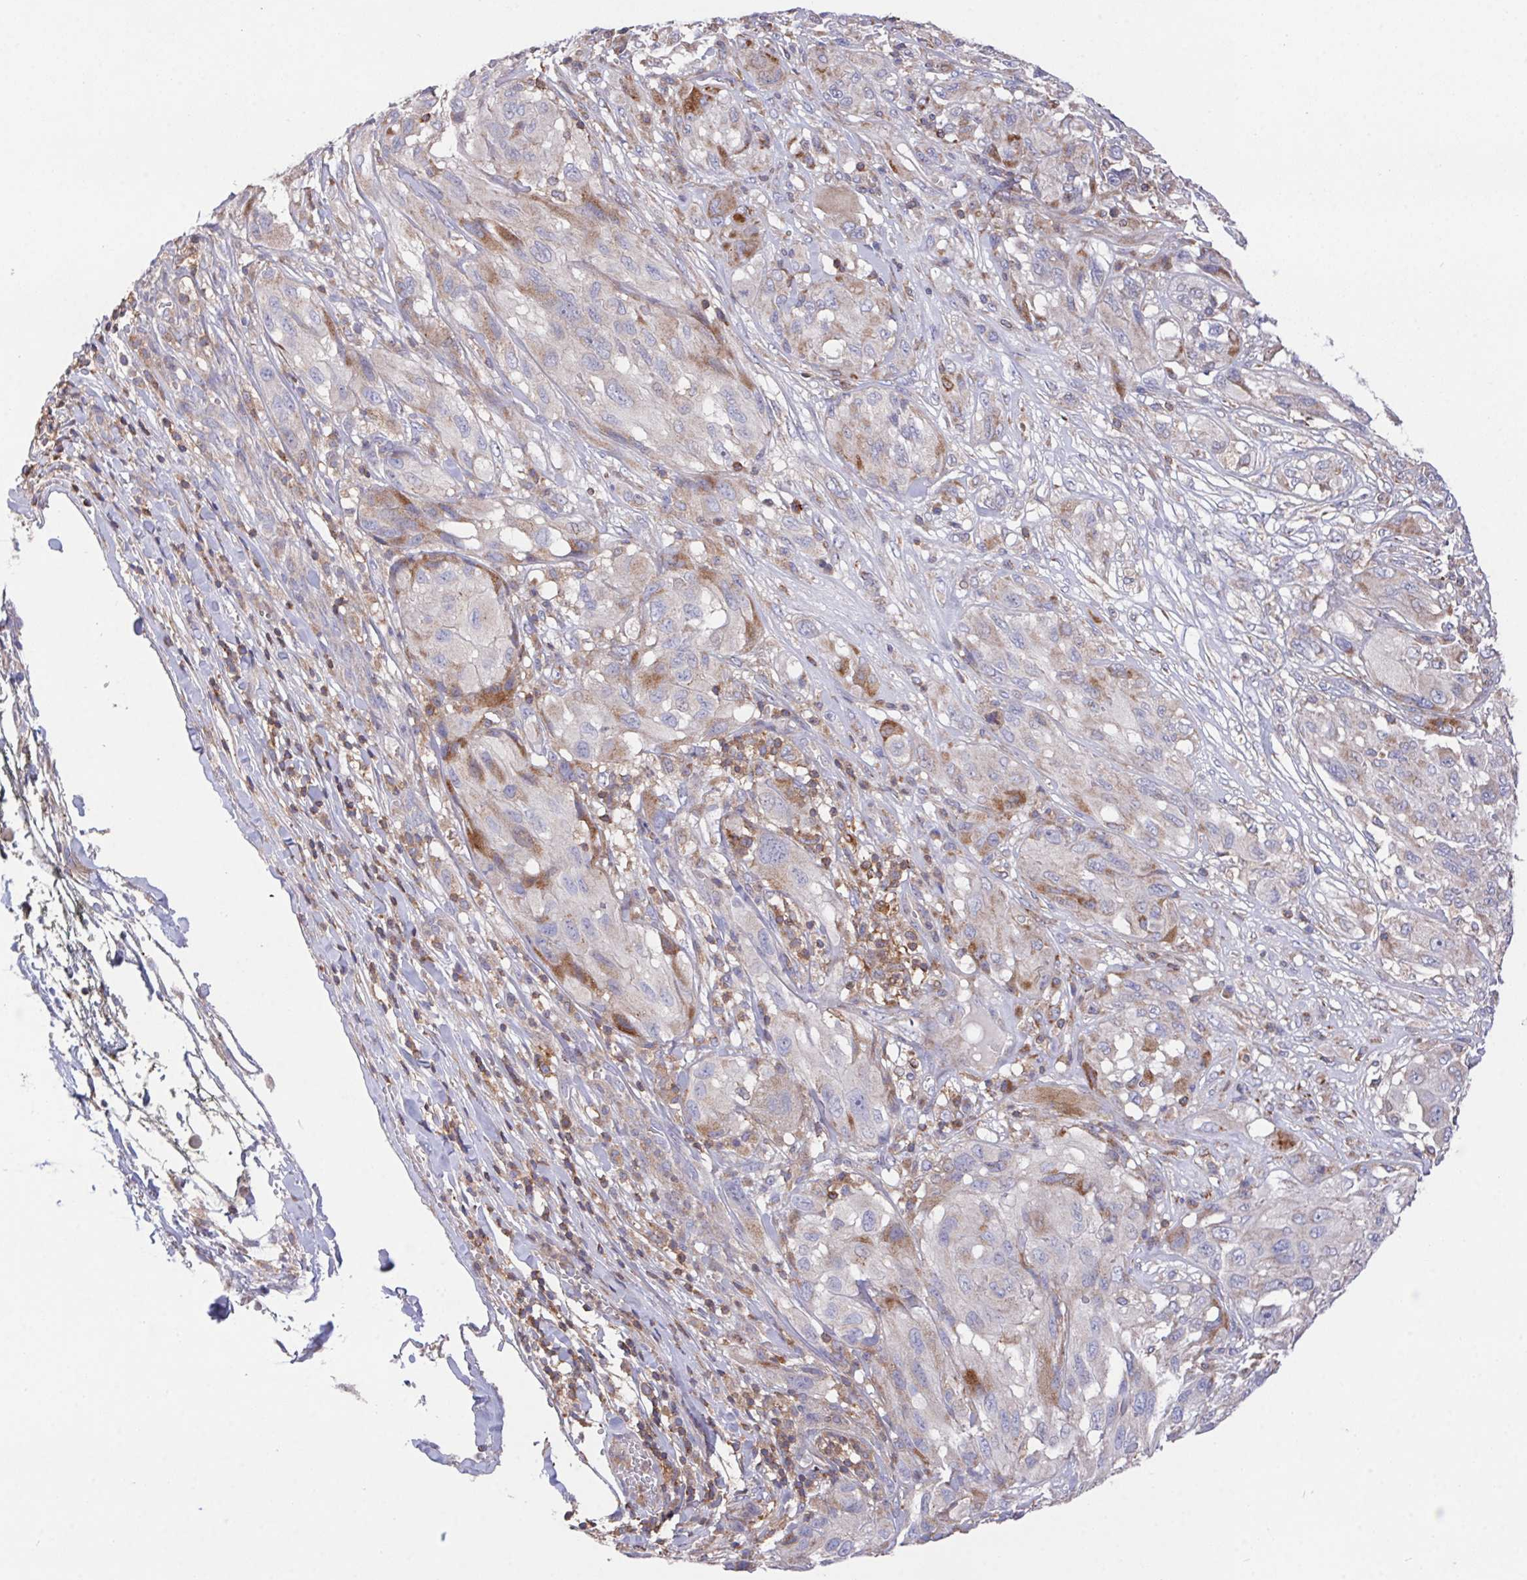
{"staining": {"intensity": "weak", "quantity": "25%-75%", "location": "cytoplasmic/membranous"}, "tissue": "melanoma", "cell_type": "Tumor cells", "image_type": "cancer", "snomed": [{"axis": "morphology", "description": "Malignant melanoma, NOS"}, {"axis": "topography", "description": "Skin"}], "caption": "Malignant melanoma stained for a protein (brown) shows weak cytoplasmic/membranous positive positivity in about 25%-75% of tumor cells.", "gene": "FAM241A", "patient": {"sex": "female", "age": 91}}